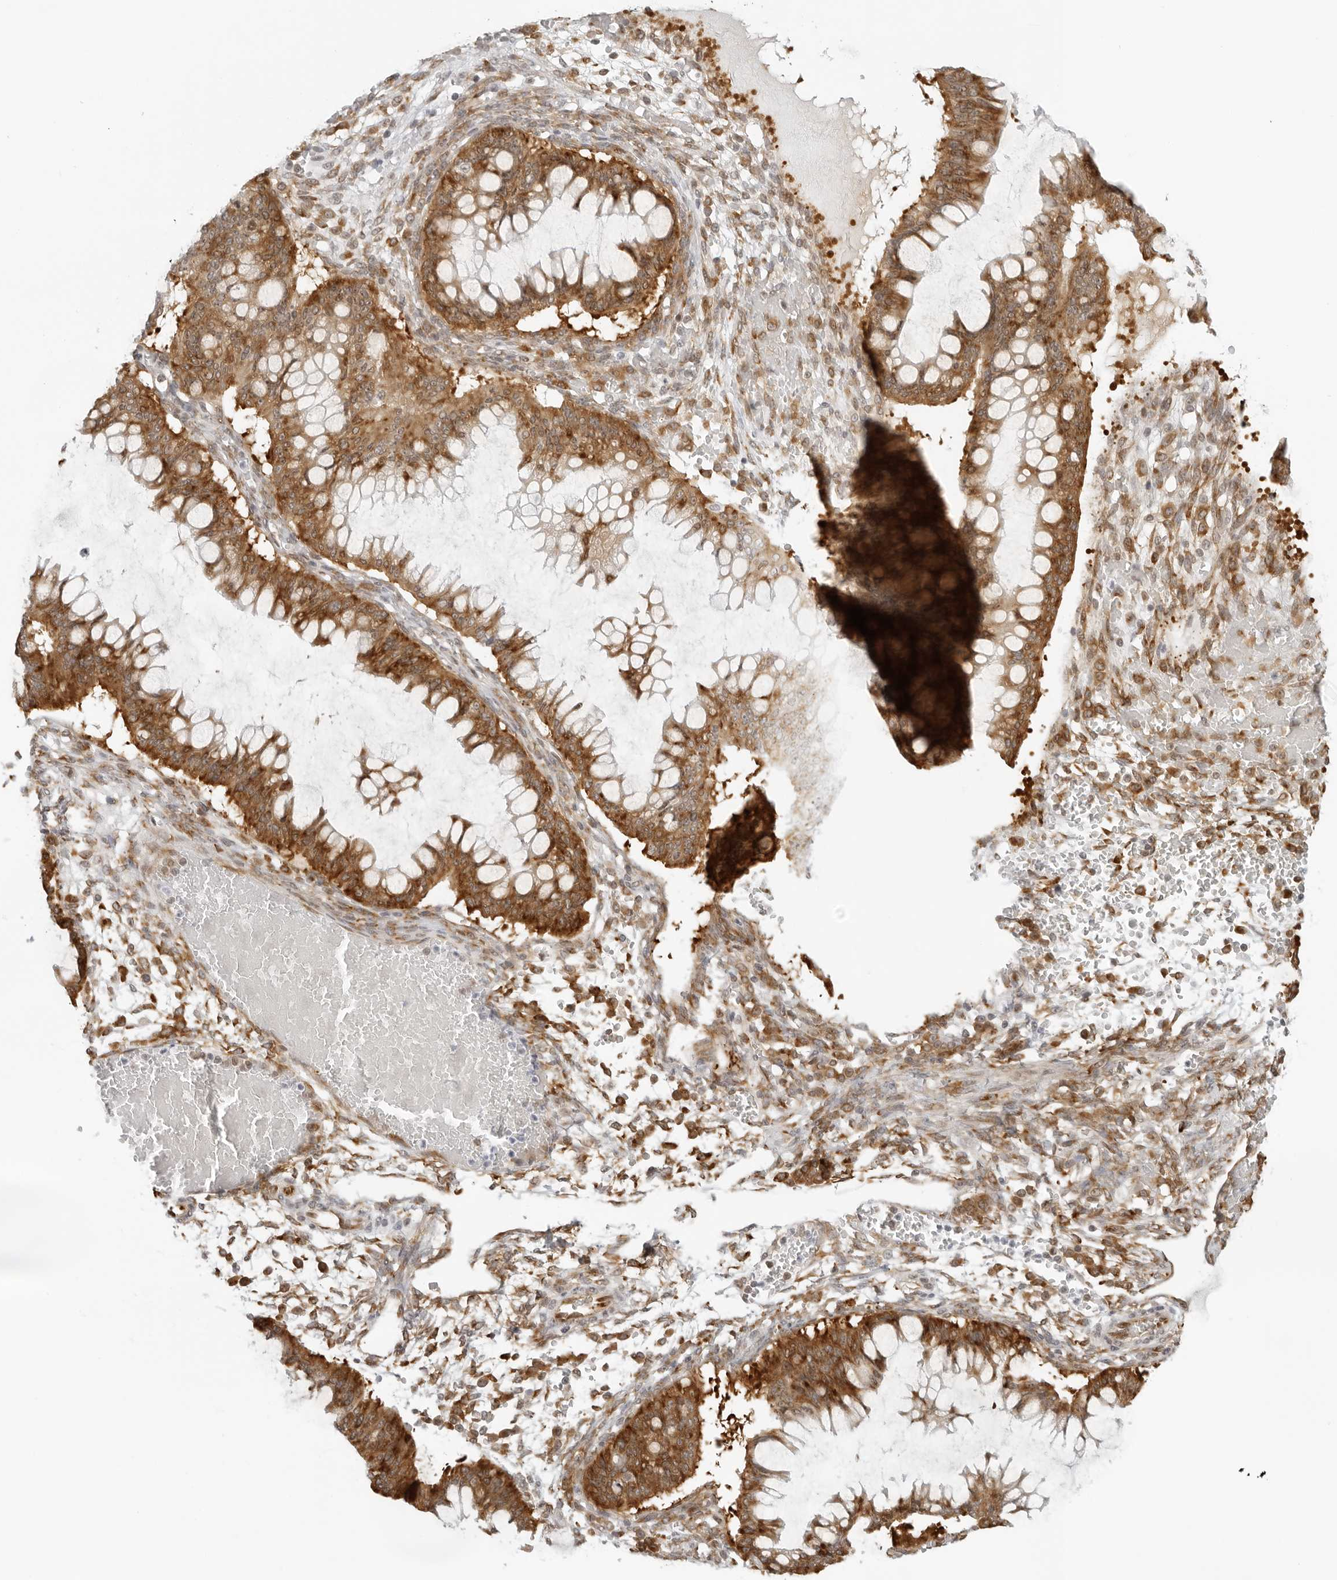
{"staining": {"intensity": "strong", "quantity": ">75%", "location": "cytoplasmic/membranous"}, "tissue": "ovarian cancer", "cell_type": "Tumor cells", "image_type": "cancer", "snomed": [{"axis": "morphology", "description": "Cystadenocarcinoma, mucinous, NOS"}, {"axis": "topography", "description": "Ovary"}], "caption": "A micrograph showing strong cytoplasmic/membranous expression in about >75% of tumor cells in ovarian cancer (mucinous cystadenocarcinoma), as visualized by brown immunohistochemical staining.", "gene": "EIF4G1", "patient": {"sex": "female", "age": 73}}